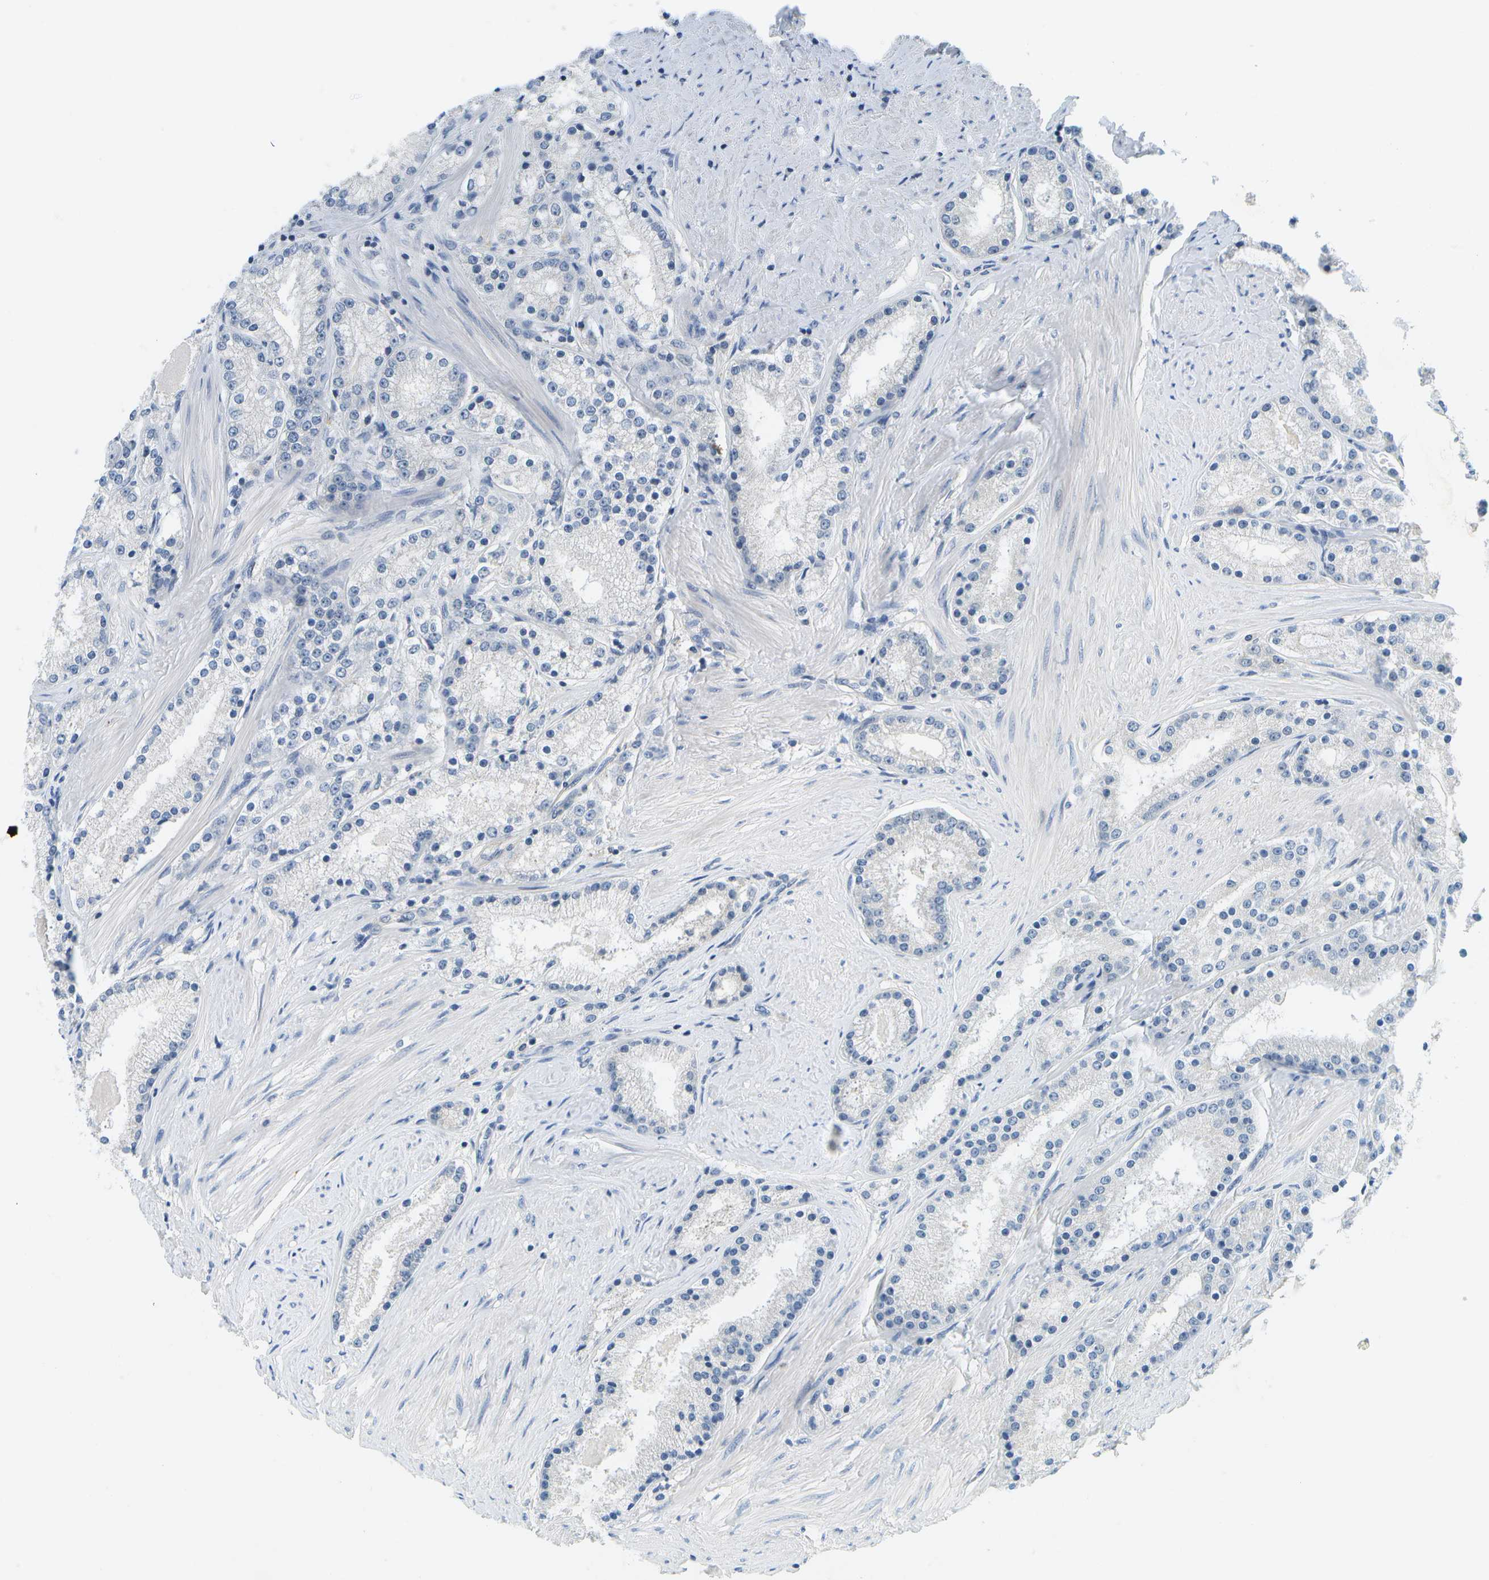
{"staining": {"intensity": "negative", "quantity": "none", "location": "none"}, "tissue": "prostate cancer", "cell_type": "Tumor cells", "image_type": "cancer", "snomed": [{"axis": "morphology", "description": "Adenocarcinoma, Low grade"}, {"axis": "topography", "description": "Prostate"}], "caption": "Tumor cells are negative for protein expression in human prostate low-grade adenocarcinoma. (IHC, brightfield microscopy, high magnification).", "gene": "RASGRP2", "patient": {"sex": "male", "age": 63}}